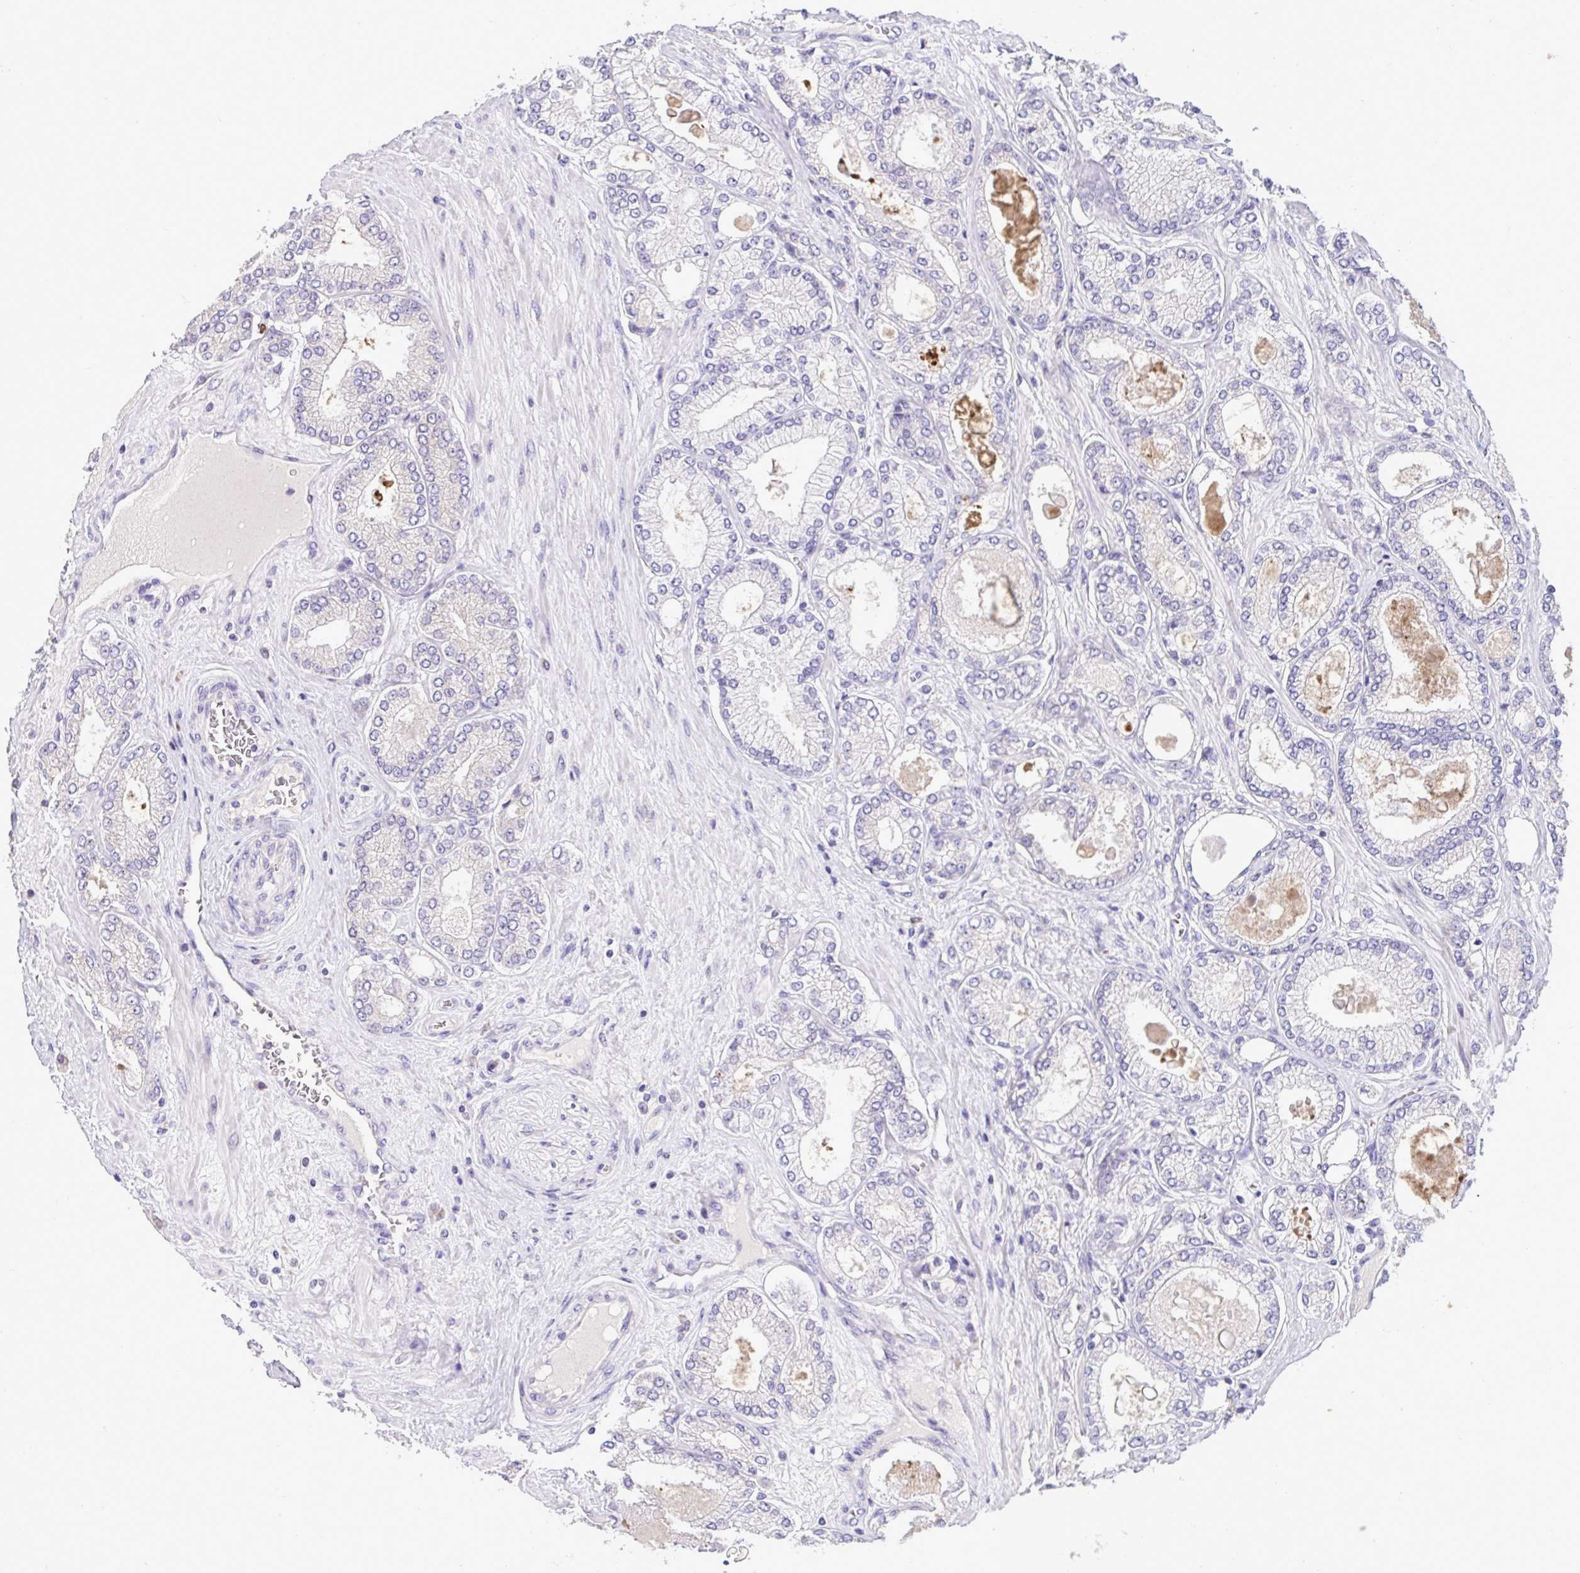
{"staining": {"intensity": "negative", "quantity": "none", "location": "none"}, "tissue": "prostate cancer", "cell_type": "Tumor cells", "image_type": "cancer", "snomed": [{"axis": "morphology", "description": "Adenocarcinoma, High grade"}, {"axis": "topography", "description": "Prostate"}], "caption": "Tumor cells are negative for protein expression in human prostate high-grade adenocarcinoma. The staining was performed using DAB (3,3'-diaminobenzidine) to visualize the protein expression in brown, while the nuclei were stained in blue with hematoxylin (Magnification: 20x).", "gene": "ST8SIA2", "patient": {"sex": "male", "age": 68}}